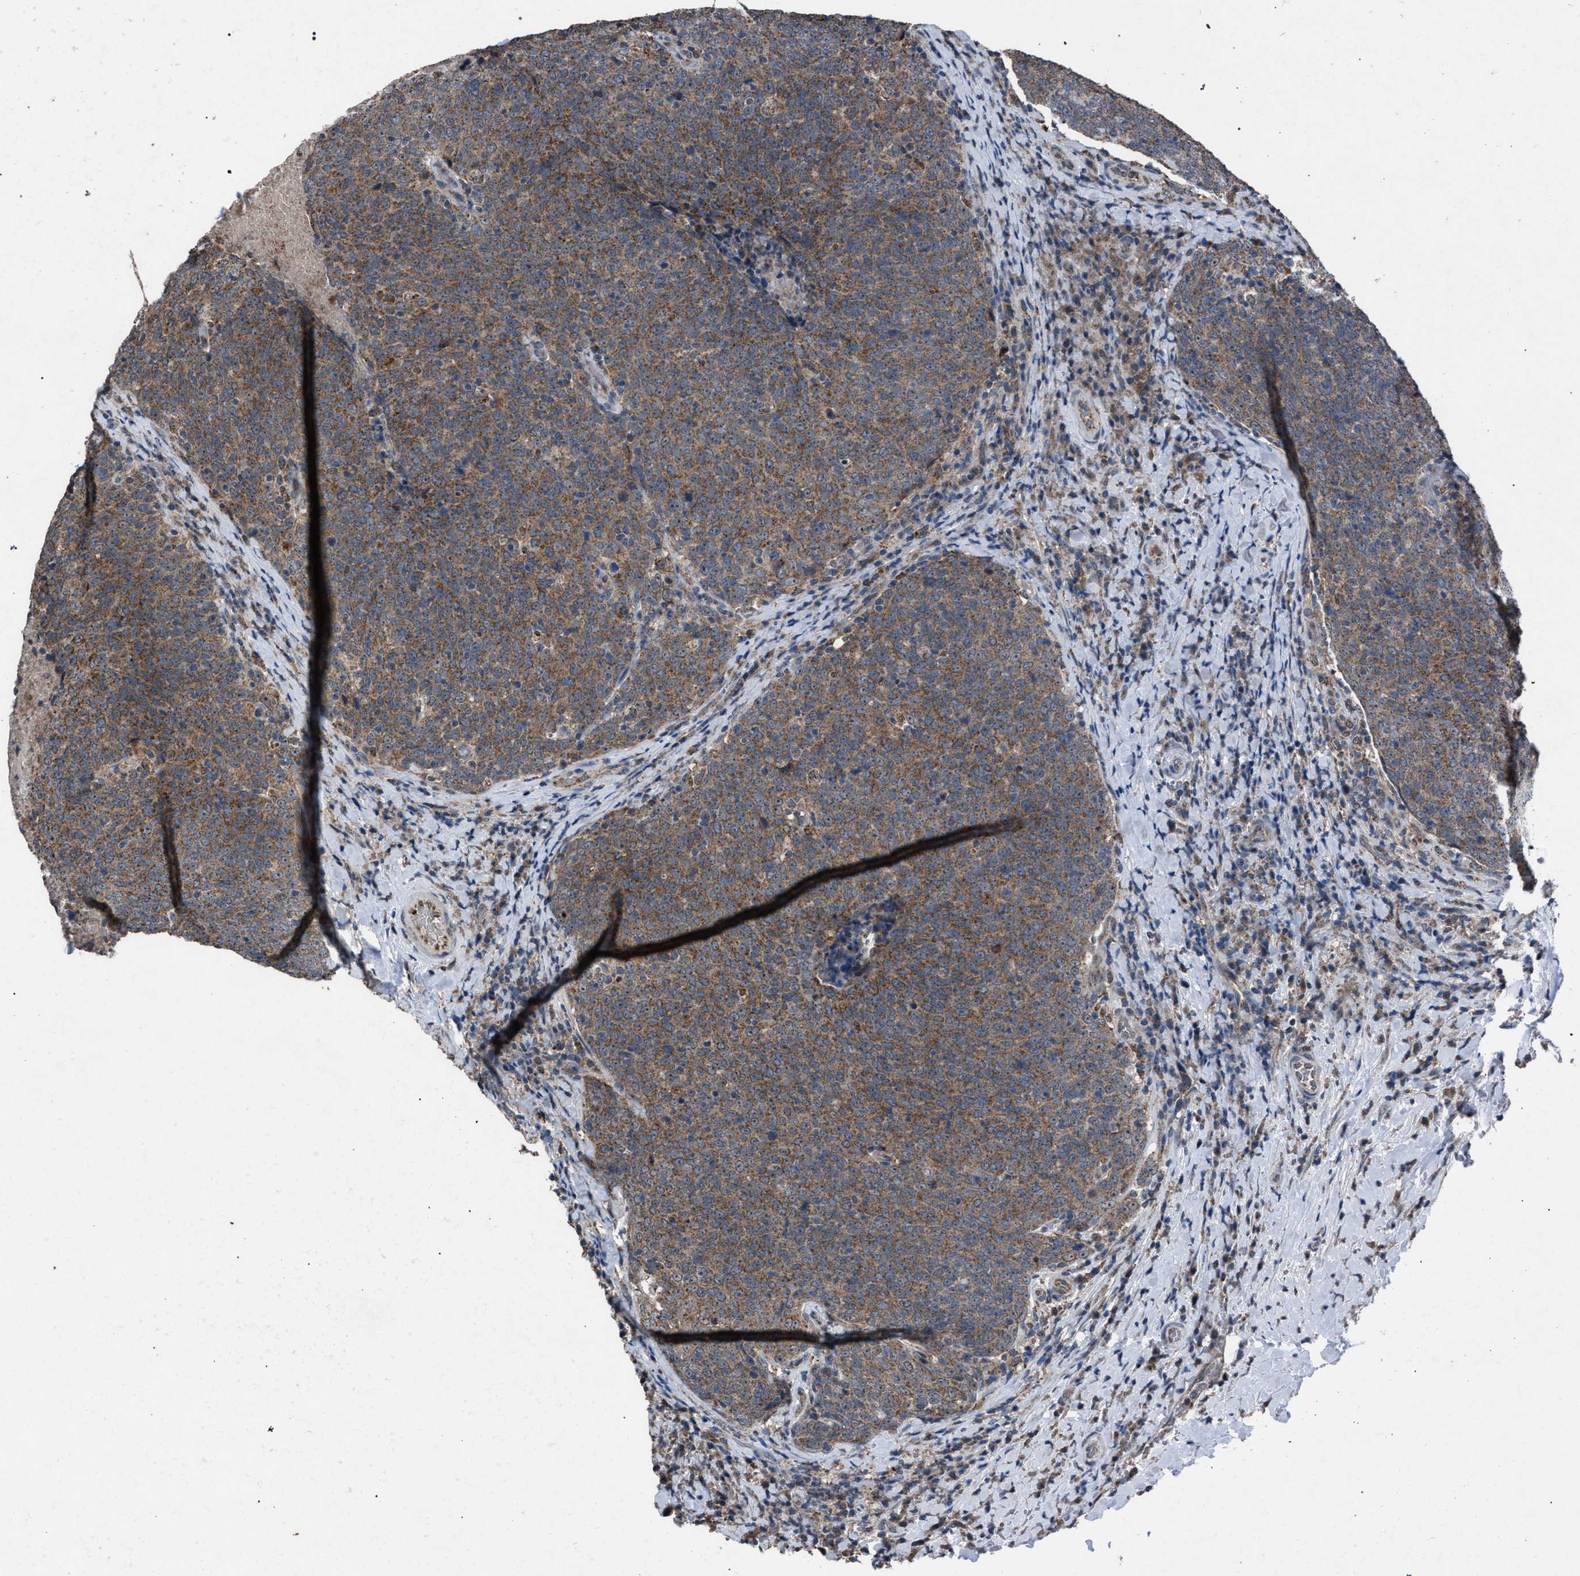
{"staining": {"intensity": "moderate", "quantity": ">75%", "location": "cytoplasmic/membranous"}, "tissue": "head and neck cancer", "cell_type": "Tumor cells", "image_type": "cancer", "snomed": [{"axis": "morphology", "description": "Squamous cell carcinoma, NOS"}, {"axis": "morphology", "description": "Squamous cell carcinoma, metastatic, NOS"}, {"axis": "topography", "description": "Lymph node"}, {"axis": "topography", "description": "Head-Neck"}], "caption": "Squamous cell carcinoma (head and neck) tissue reveals moderate cytoplasmic/membranous expression in approximately >75% of tumor cells", "gene": "HSD17B4", "patient": {"sex": "male", "age": 62}}